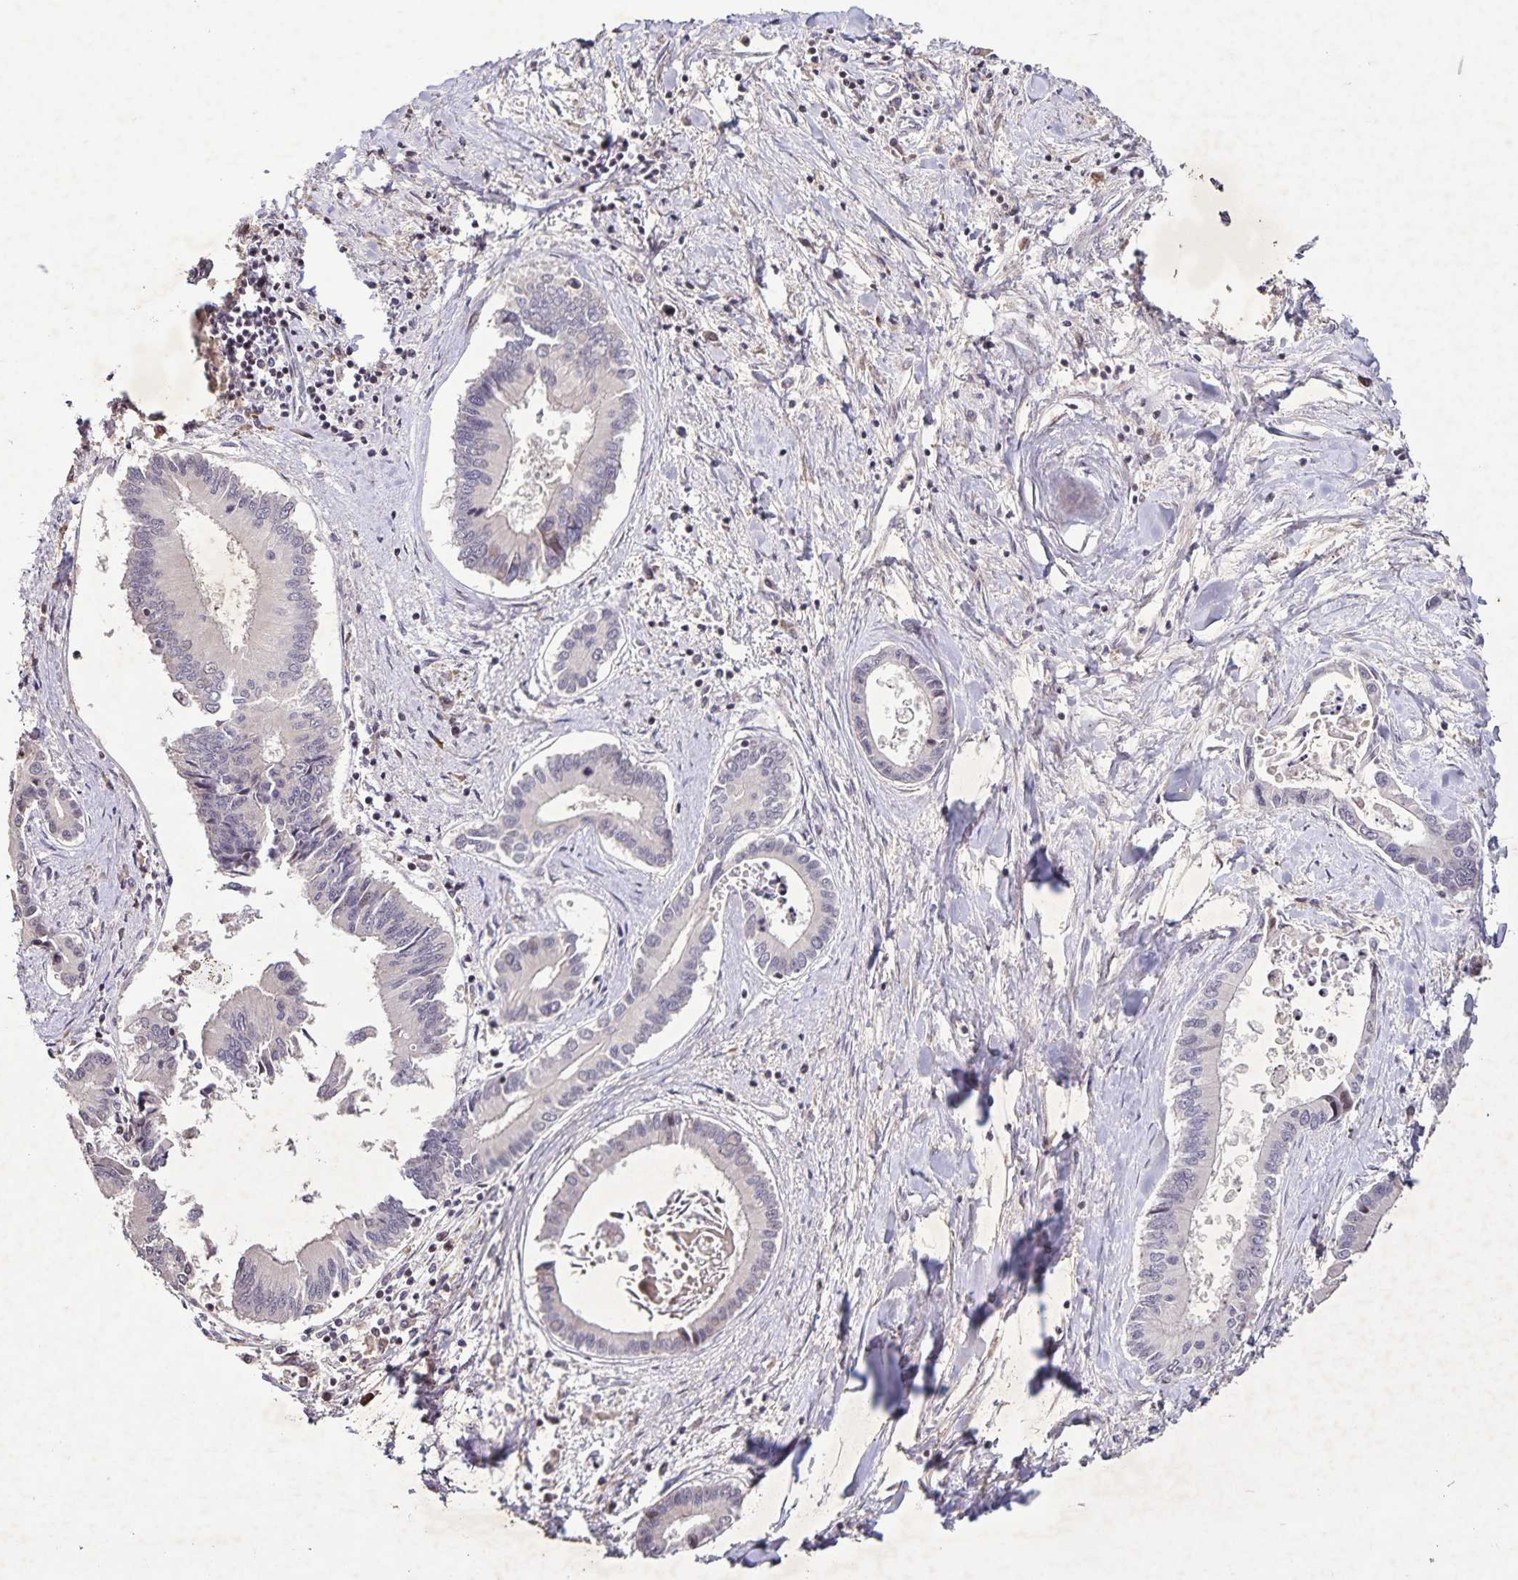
{"staining": {"intensity": "negative", "quantity": "none", "location": "none"}, "tissue": "liver cancer", "cell_type": "Tumor cells", "image_type": "cancer", "snomed": [{"axis": "morphology", "description": "Cholangiocarcinoma"}, {"axis": "topography", "description": "Liver"}], "caption": "Tumor cells are negative for protein expression in human liver cancer.", "gene": "GDF2", "patient": {"sex": "male", "age": 66}}